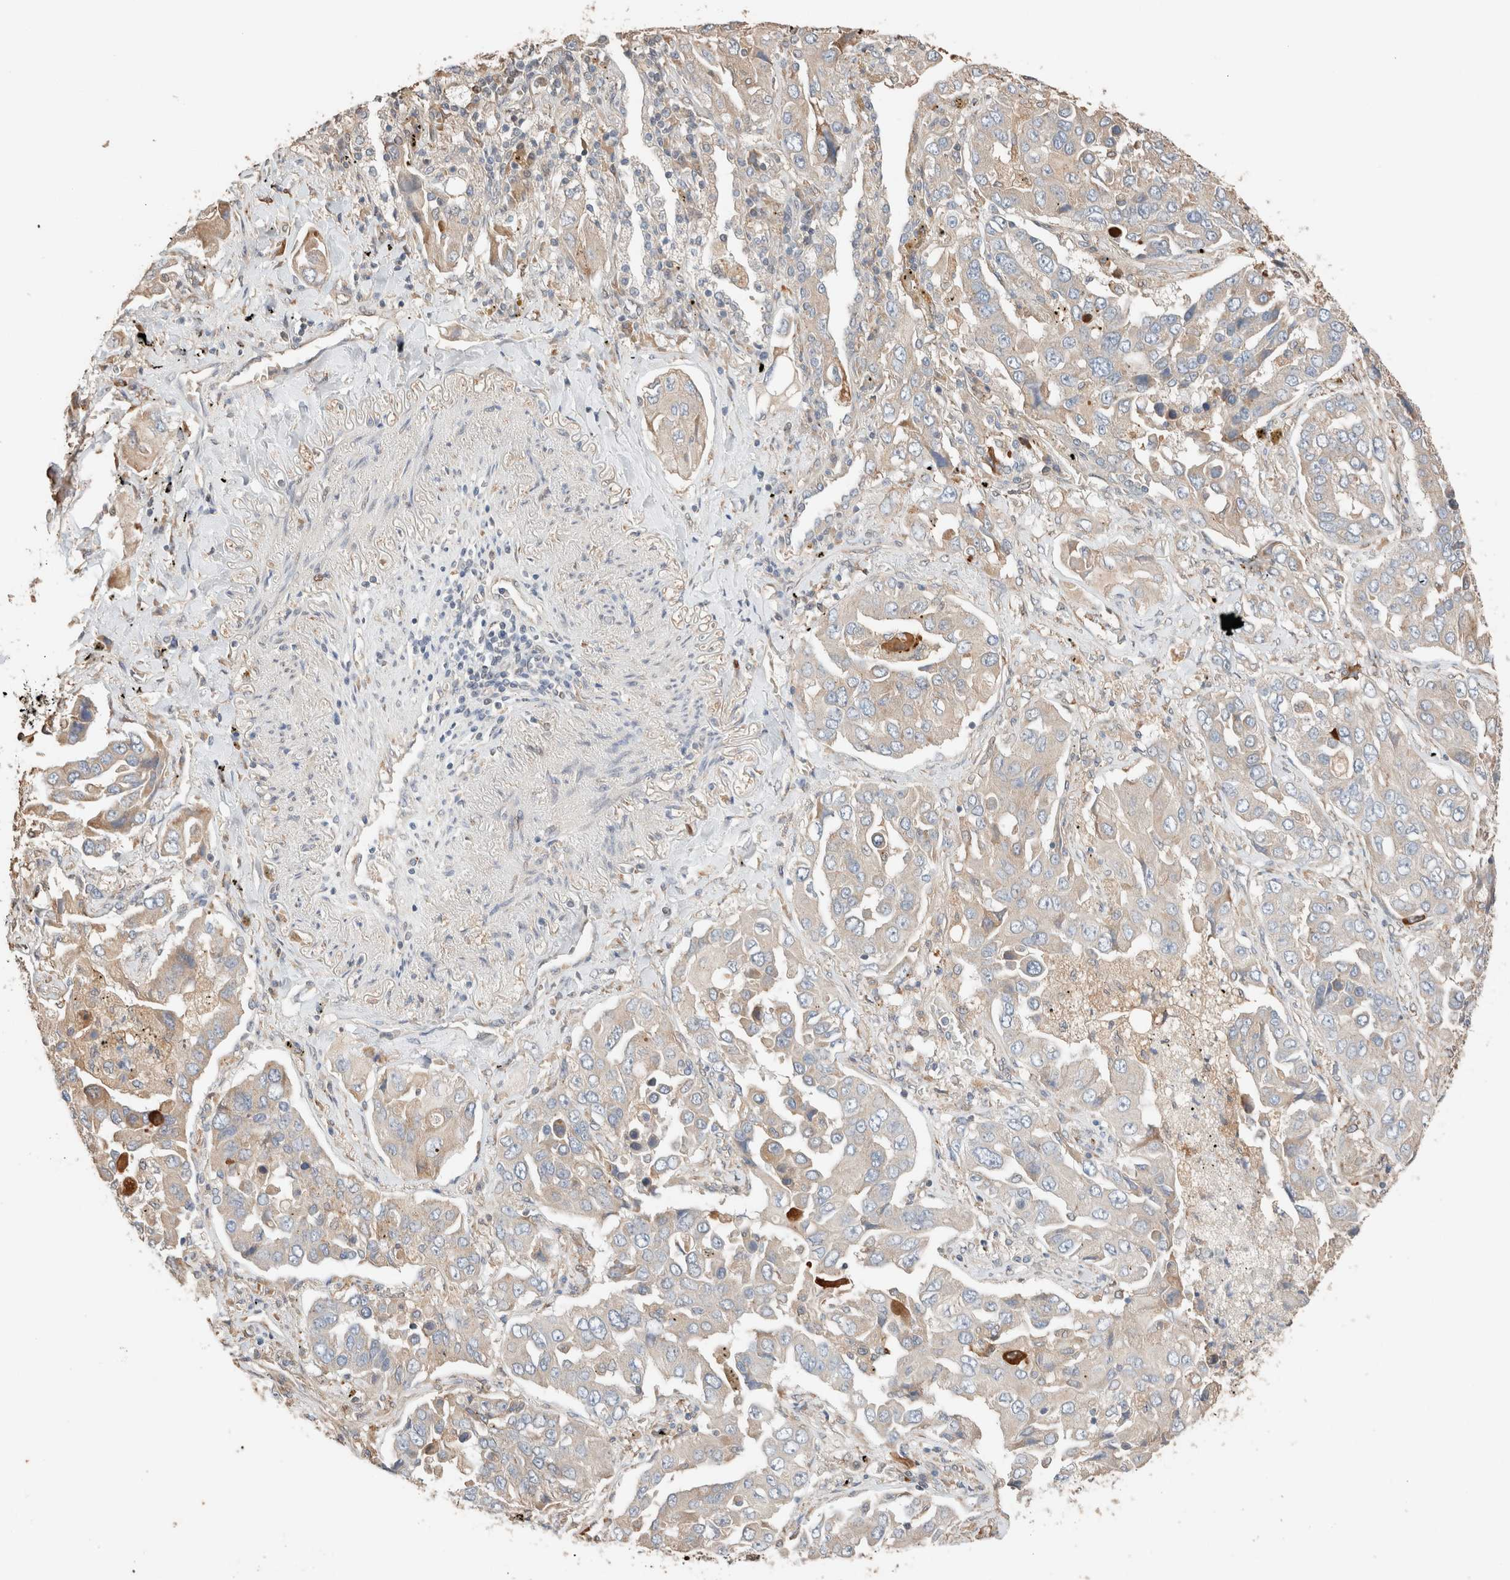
{"staining": {"intensity": "weak", "quantity": ">75%", "location": "cytoplasmic/membranous"}, "tissue": "lung cancer", "cell_type": "Tumor cells", "image_type": "cancer", "snomed": [{"axis": "morphology", "description": "Adenocarcinoma, NOS"}, {"axis": "topography", "description": "Lung"}], "caption": "Lung cancer tissue shows weak cytoplasmic/membranous staining in about >75% of tumor cells The protein of interest is shown in brown color, while the nuclei are stained blue.", "gene": "TUBD1", "patient": {"sex": "female", "age": 65}}